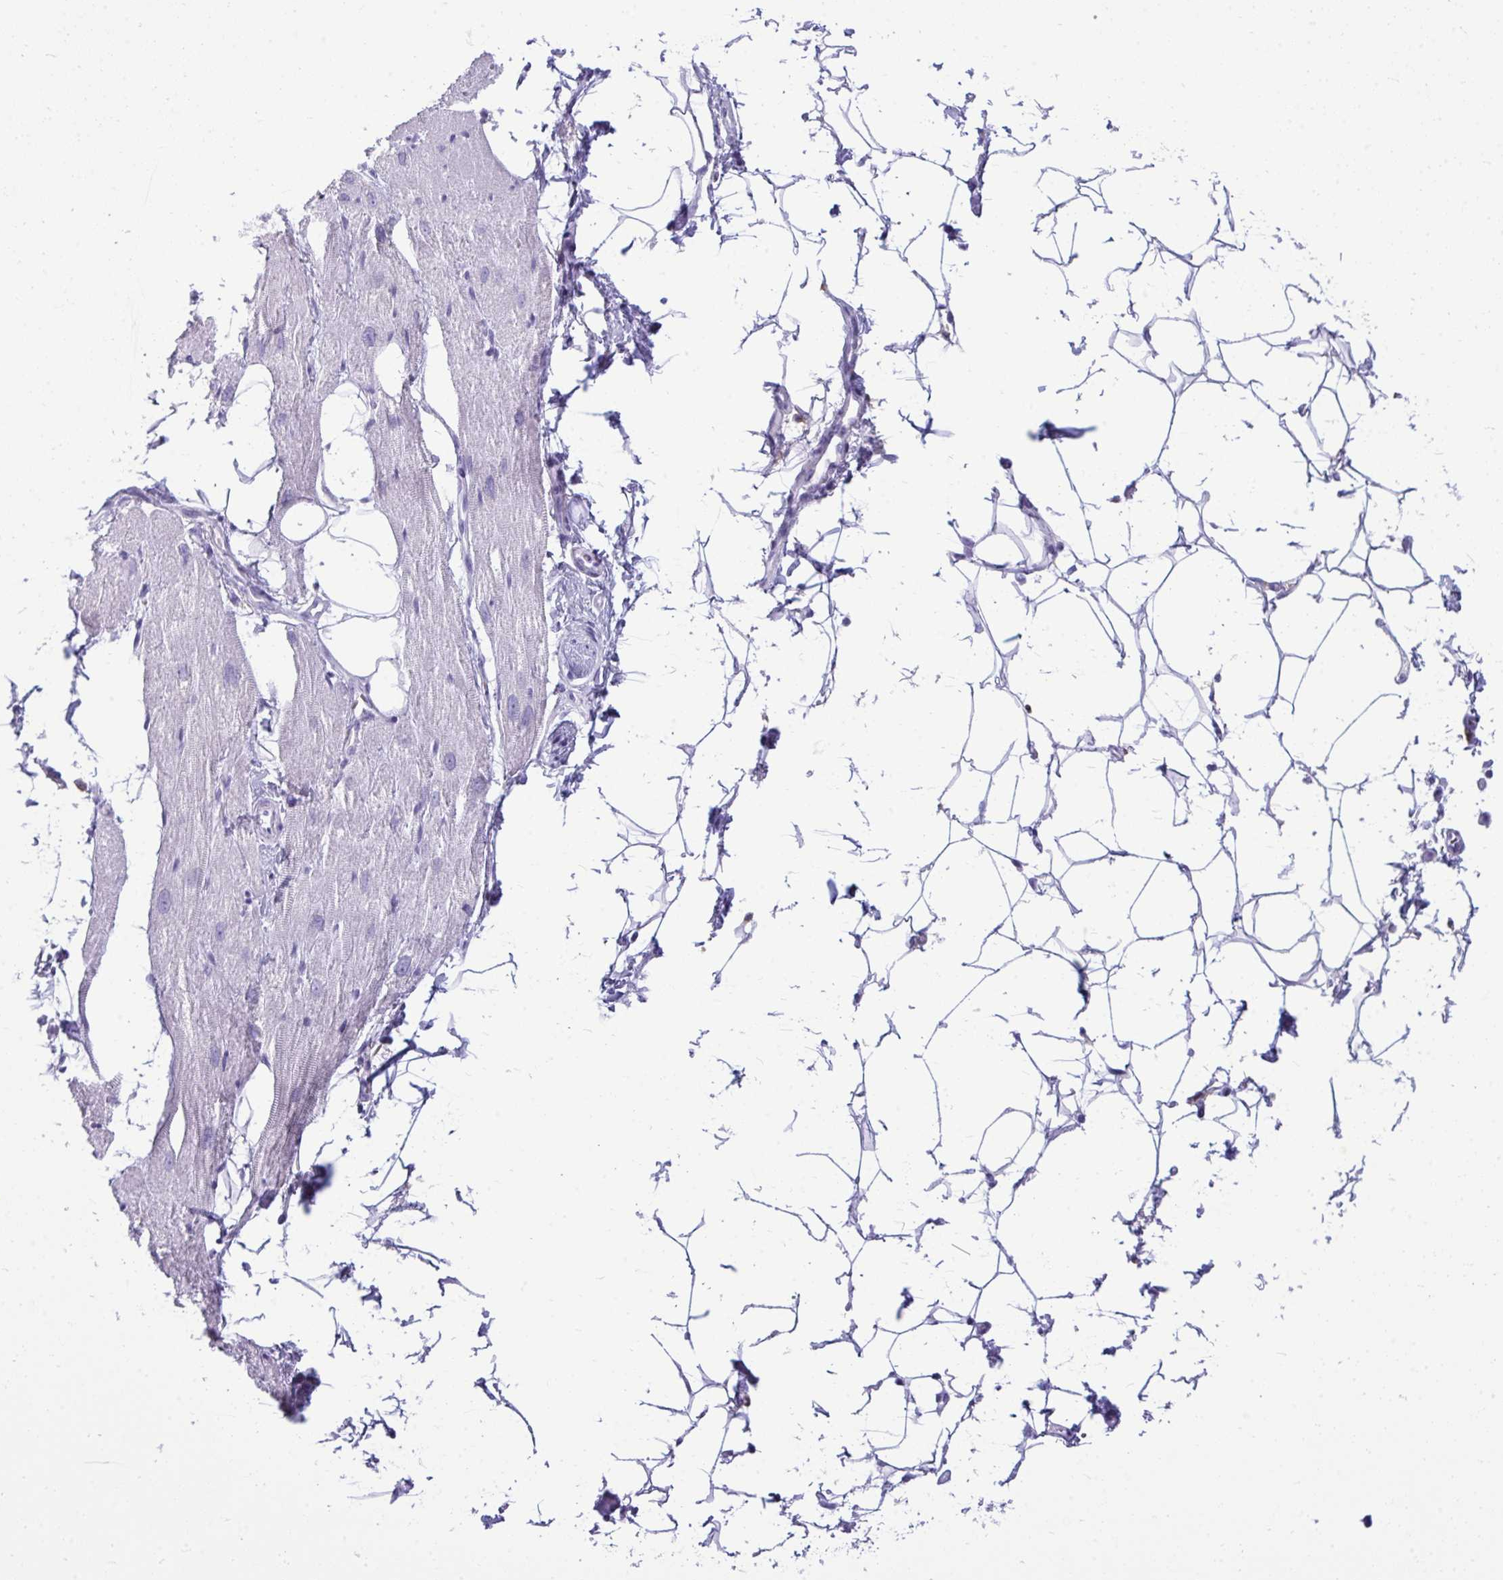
{"staining": {"intensity": "negative", "quantity": "none", "location": "none"}, "tissue": "heart muscle", "cell_type": "Cardiomyocytes", "image_type": "normal", "snomed": [{"axis": "morphology", "description": "Normal tissue, NOS"}, {"axis": "topography", "description": "Heart"}], "caption": "Immunohistochemistry (IHC) micrograph of benign heart muscle: heart muscle stained with DAB (3,3'-diaminobenzidine) shows no significant protein positivity in cardiomyocytes. (DAB immunohistochemistry (IHC), high magnification).", "gene": "ANKRD60", "patient": {"sex": "male", "age": 62}}